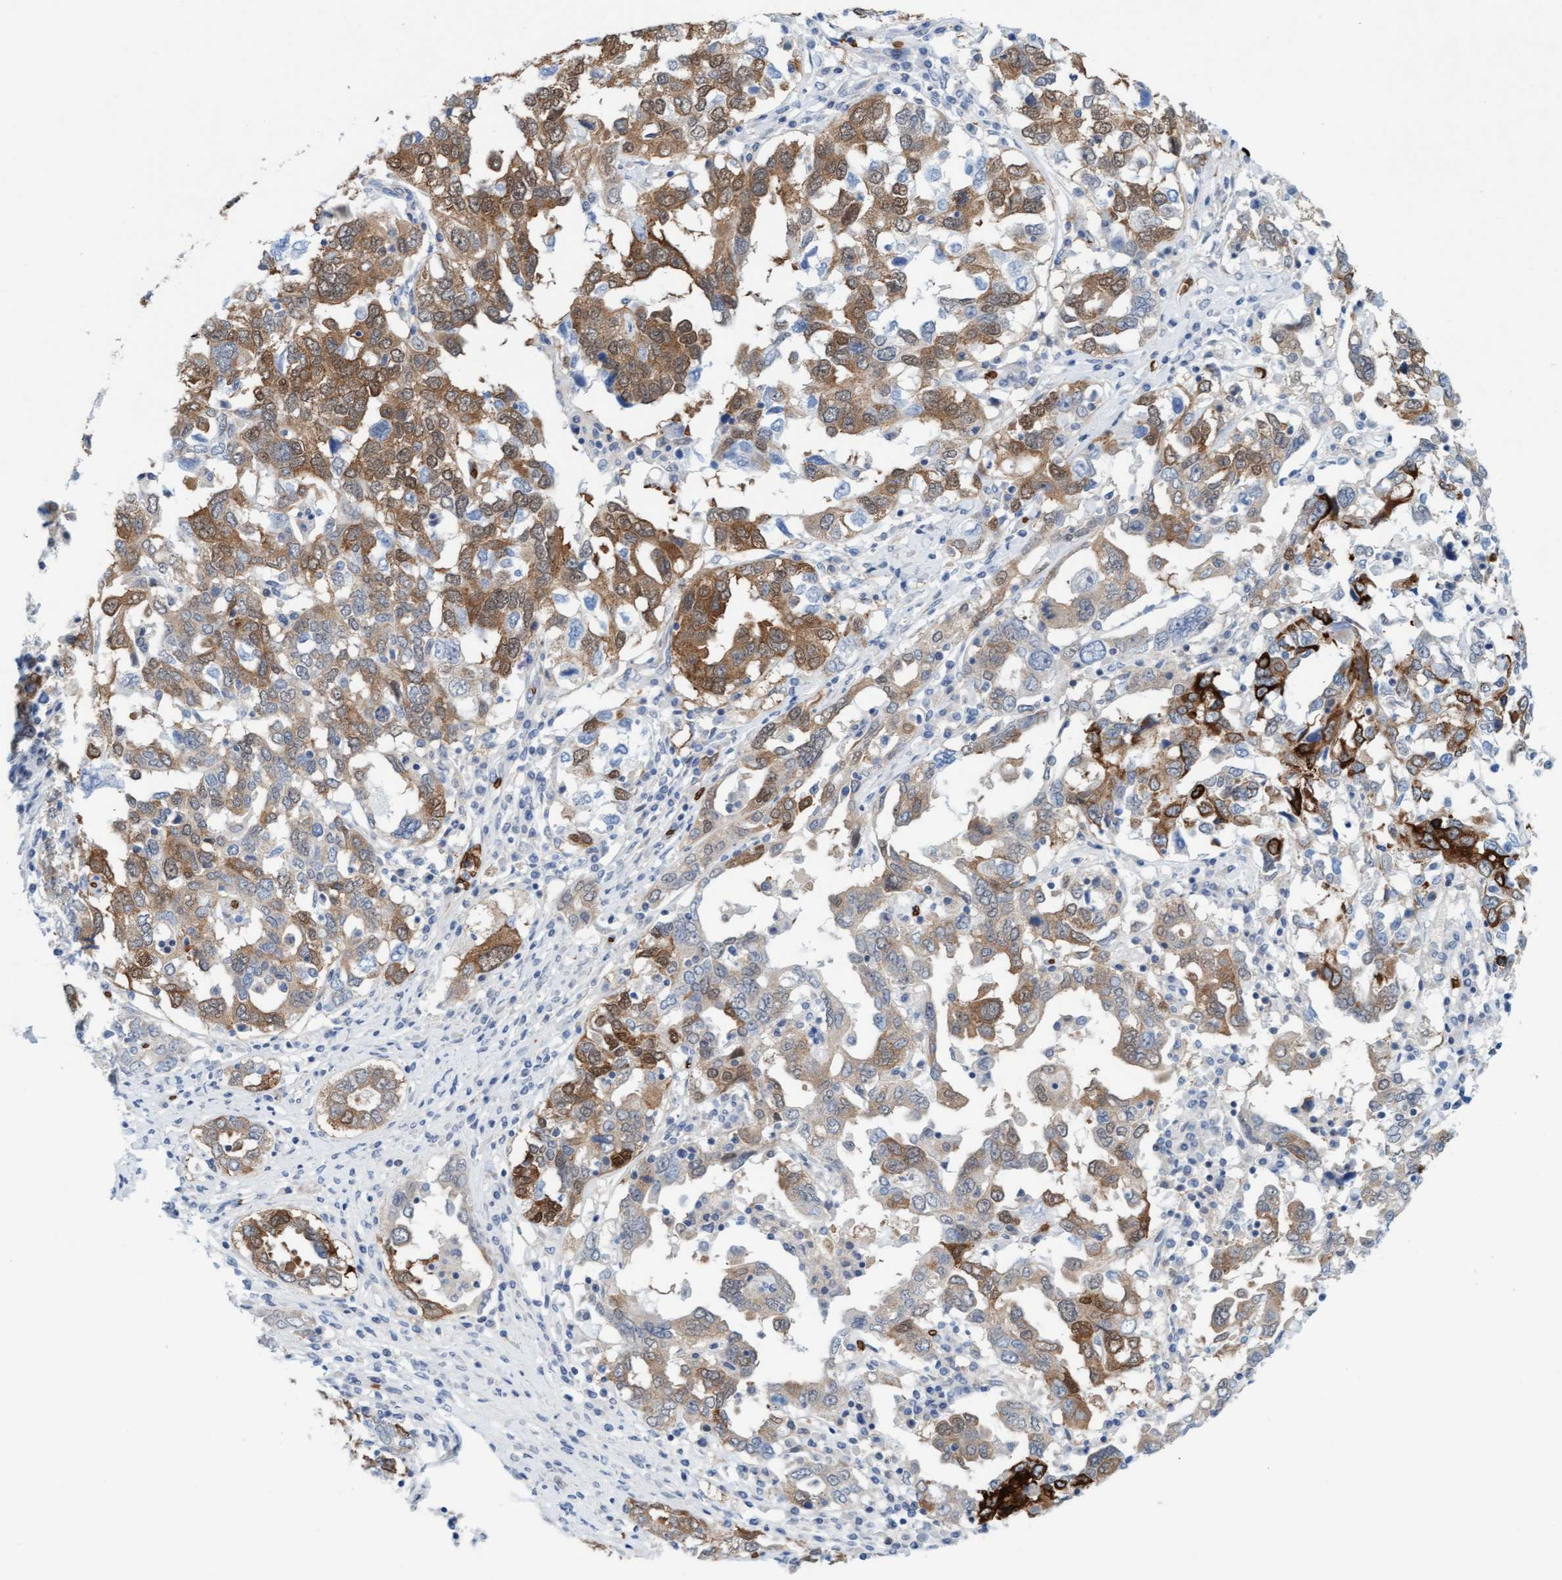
{"staining": {"intensity": "moderate", "quantity": ">75%", "location": "cytoplasmic/membranous"}, "tissue": "ovarian cancer", "cell_type": "Tumor cells", "image_type": "cancer", "snomed": [{"axis": "morphology", "description": "Carcinoma, endometroid"}, {"axis": "topography", "description": "Ovary"}], "caption": "The photomicrograph displays staining of endometroid carcinoma (ovarian), revealing moderate cytoplasmic/membranous protein staining (brown color) within tumor cells.", "gene": "SPEM2", "patient": {"sex": "female", "age": 62}}